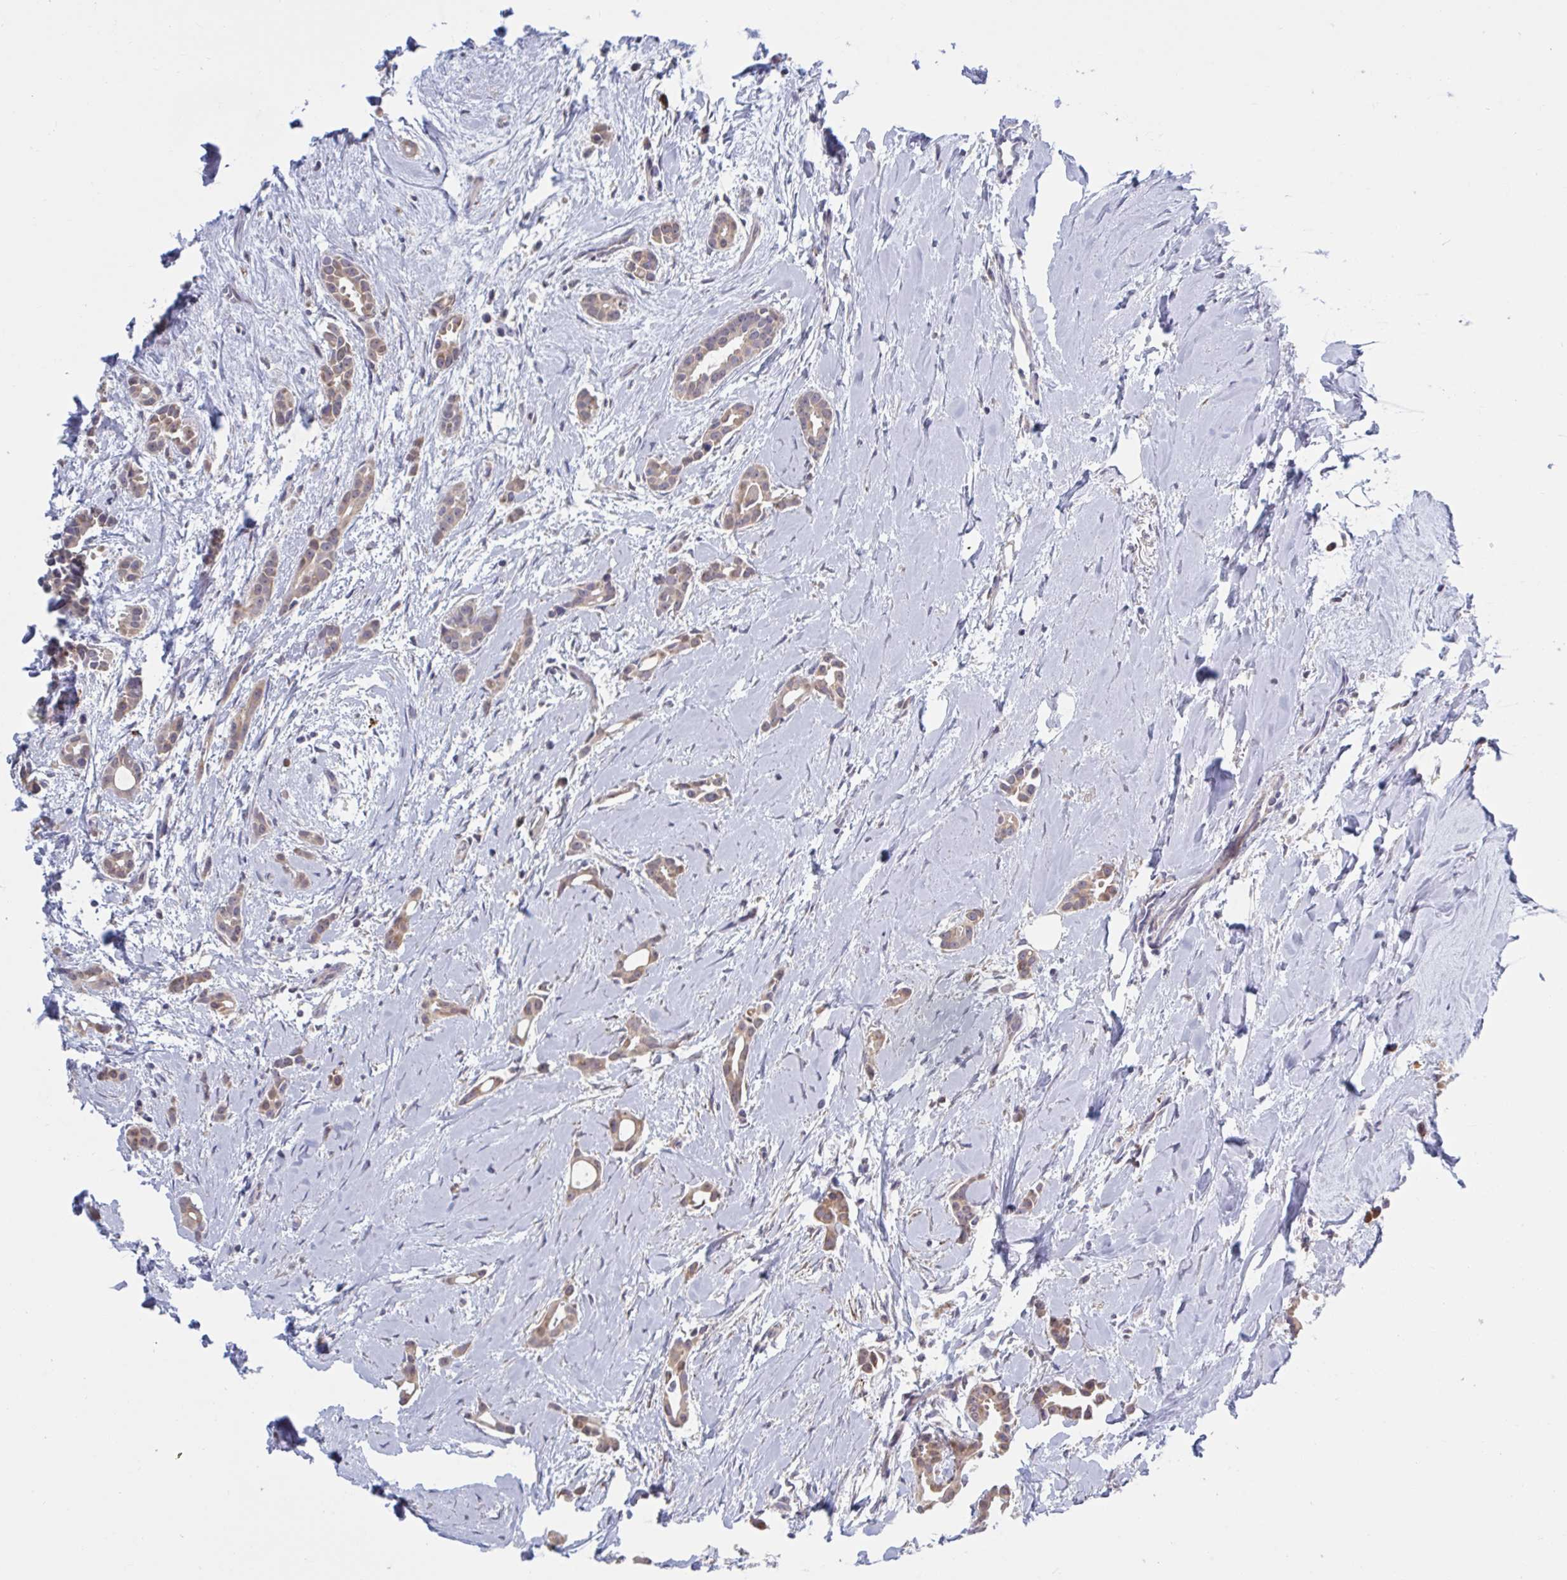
{"staining": {"intensity": "weak", "quantity": "25%-75%", "location": "cytoplasmic/membranous"}, "tissue": "breast cancer", "cell_type": "Tumor cells", "image_type": "cancer", "snomed": [{"axis": "morphology", "description": "Duct carcinoma"}, {"axis": "topography", "description": "Breast"}], "caption": "The photomicrograph exhibits staining of infiltrating ductal carcinoma (breast), revealing weak cytoplasmic/membranous protein positivity (brown color) within tumor cells.", "gene": "CD1E", "patient": {"sex": "female", "age": 64}}